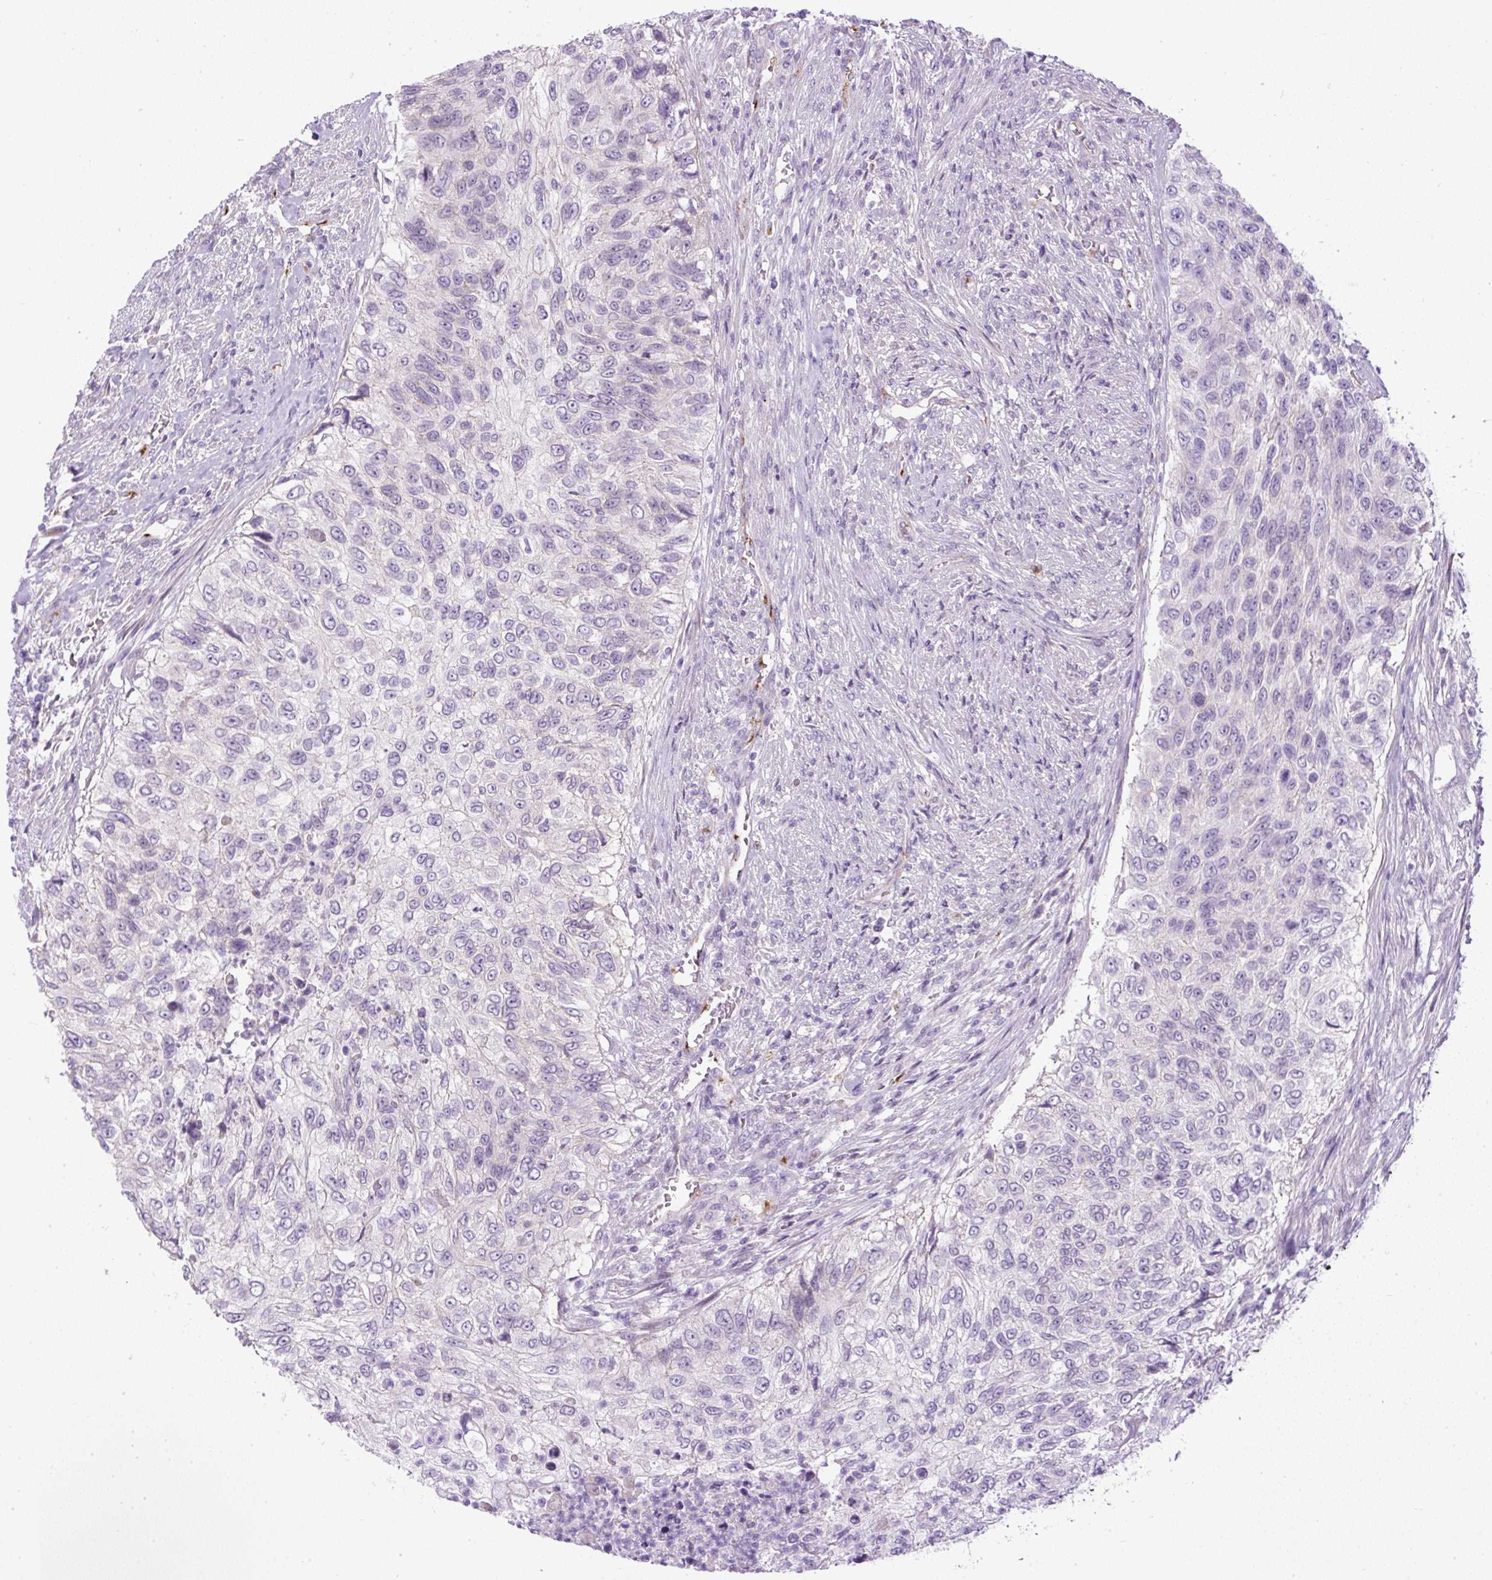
{"staining": {"intensity": "negative", "quantity": "none", "location": "none"}, "tissue": "urothelial cancer", "cell_type": "Tumor cells", "image_type": "cancer", "snomed": [{"axis": "morphology", "description": "Urothelial carcinoma, High grade"}, {"axis": "topography", "description": "Urinary bladder"}], "caption": "An image of human urothelial carcinoma (high-grade) is negative for staining in tumor cells.", "gene": "LEFTY2", "patient": {"sex": "female", "age": 60}}